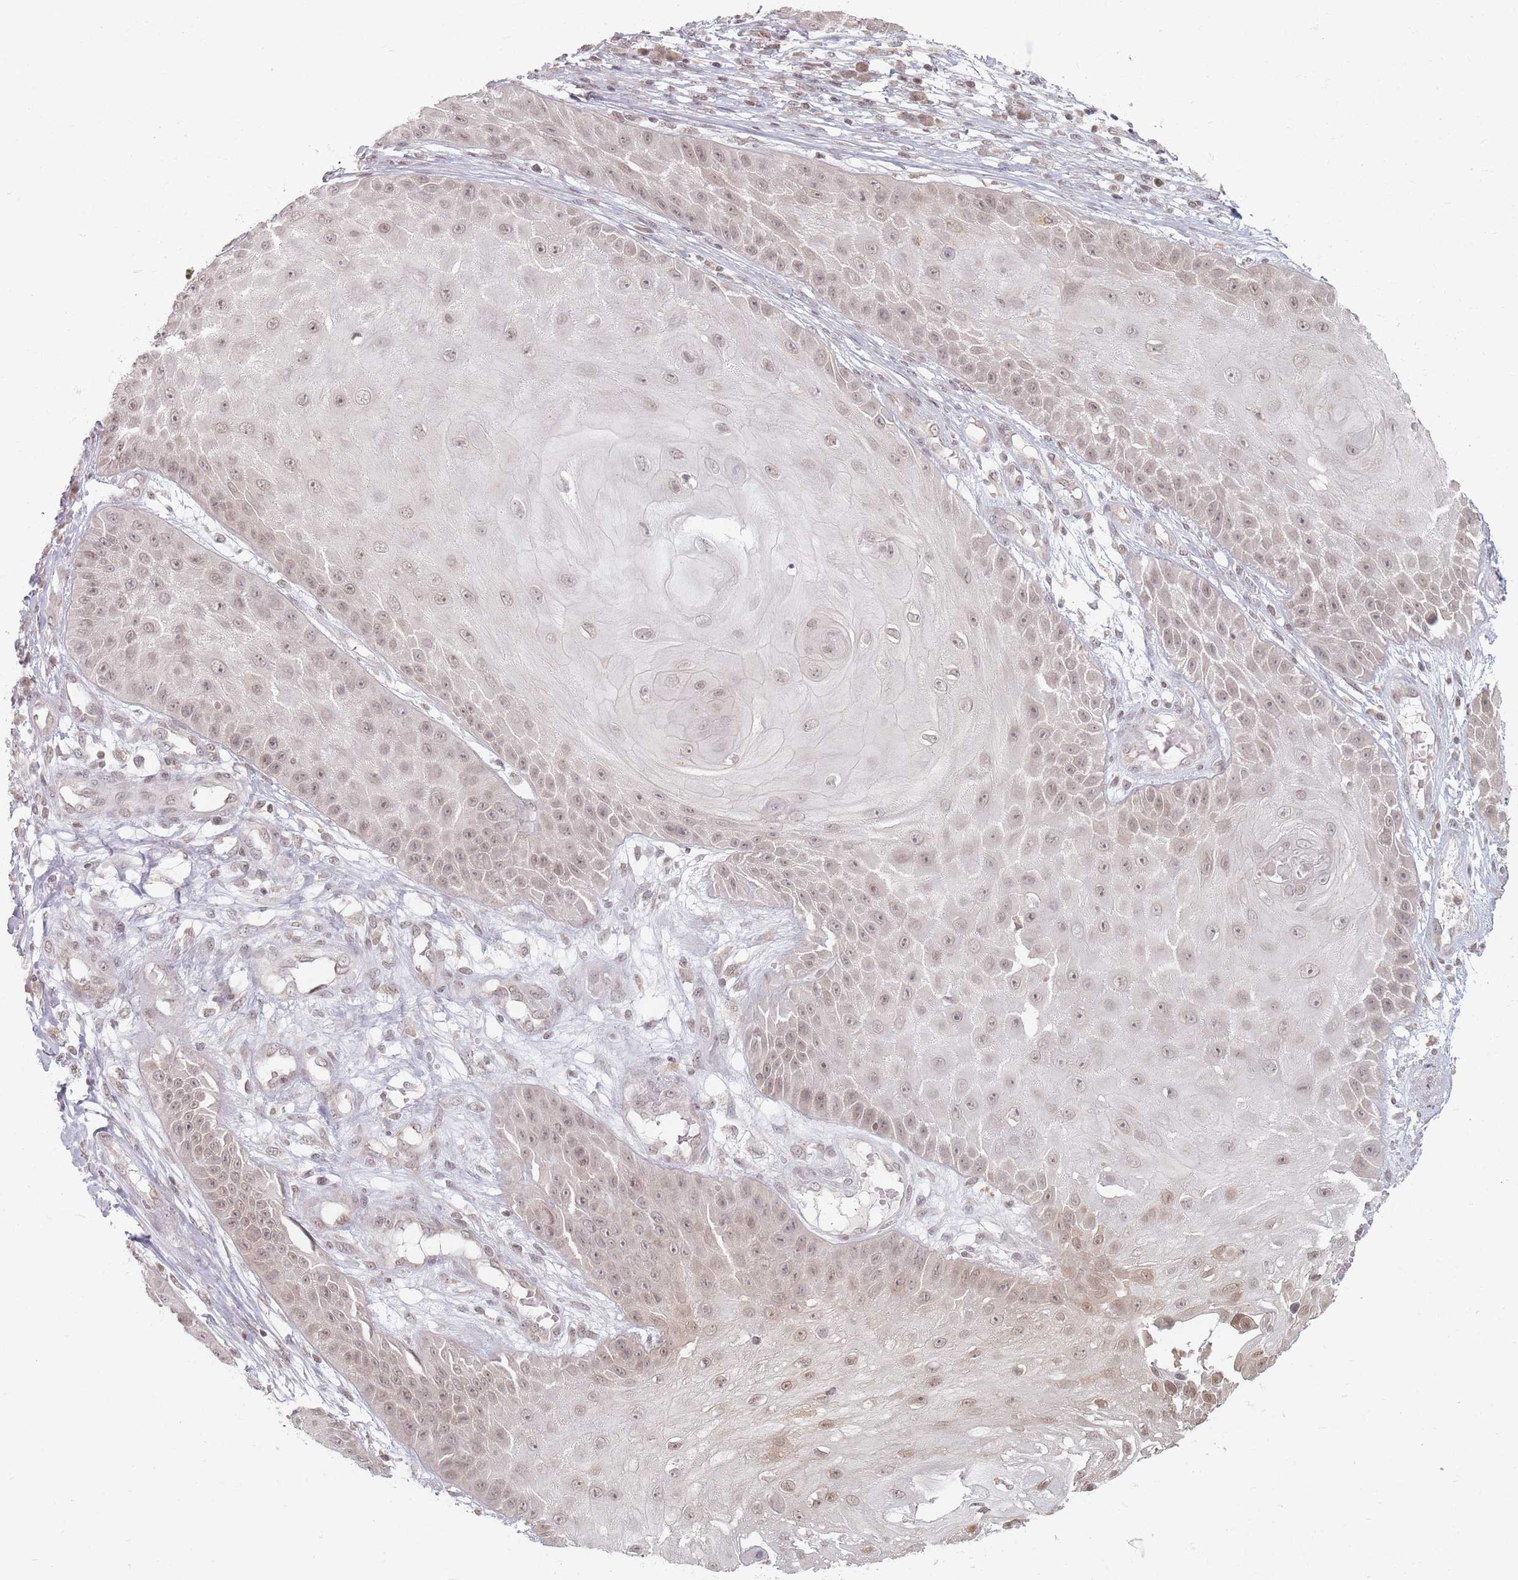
{"staining": {"intensity": "weak", "quantity": ">75%", "location": "nuclear"}, "tissue": "skin cancer", "cell_type": "Tumor cells", "image_type": "cancer", "snomed": [{"axis": "morphology", "description": "Squamous cell carcinoma, NOS"}, {"axis": "topography", "description": "Skin"}], "caption": "Immunohistochemical staining of squamous cell carcinoma (skin) reveals weak nuclear protein expression in approximately >75% of tumor cells.", "gene": "SPATA45", "patient": {"sex": "male", "age": 70}}